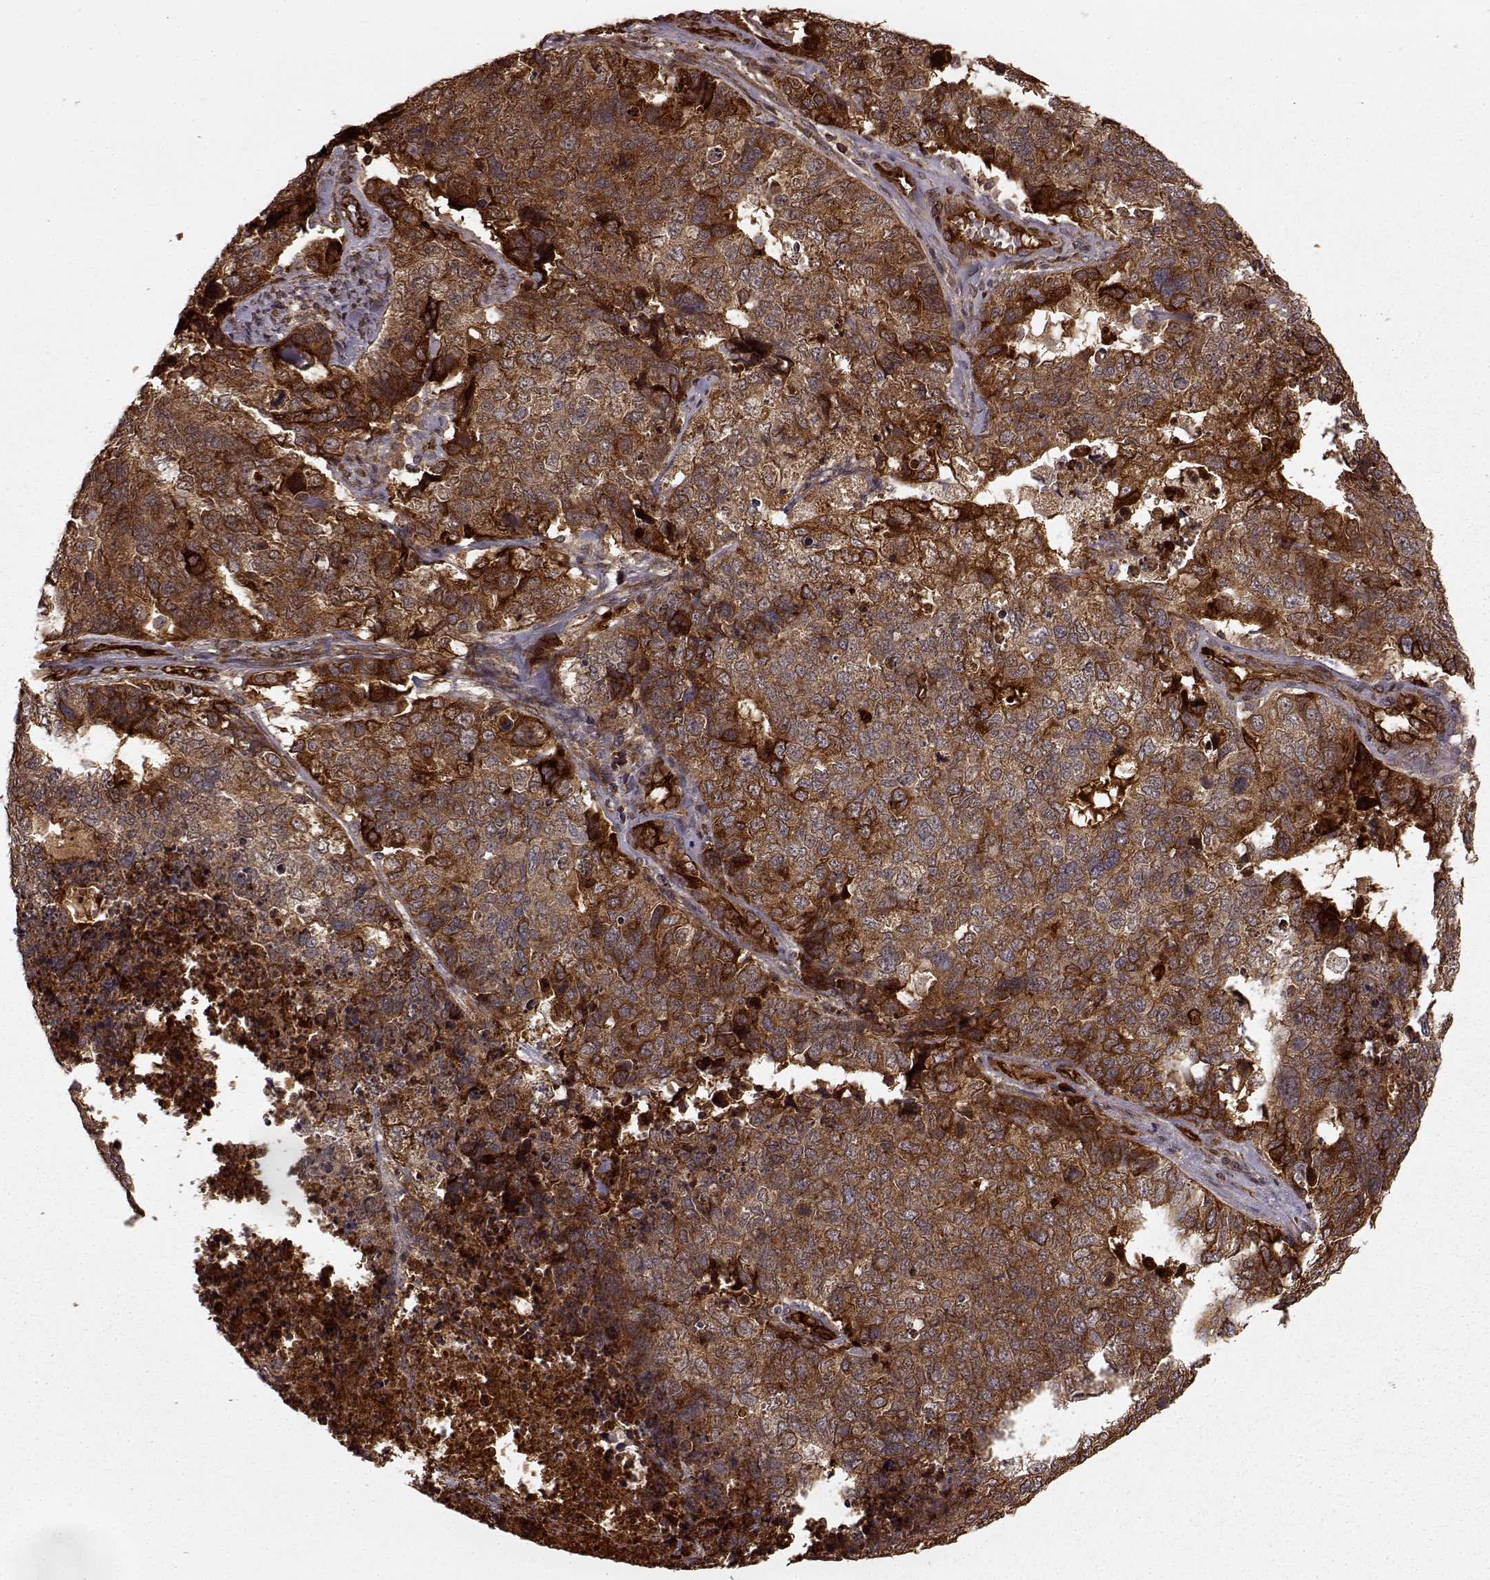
{"staining": {"intensity": "strong", "quantity": "25%-75%", "location": "cytoplasmic/membranous"}, "tissue": "cervical cancer", "cell_type": "Tumor cells", "image_type": "cancer", "snomed": [{"axis": "morphology", "description": "Squamous cell carcinoma, NOS"}, {"axis": "topography", "description": "Cervix"}], "caption": "Cervical cancer stained for a protein (brown) displays strong cytoplasmic/membranous positive positivity in about 25%-75% of tumor cells.", "gene": "FSTL1", "patient": {"sex": "female", "age": 63}}